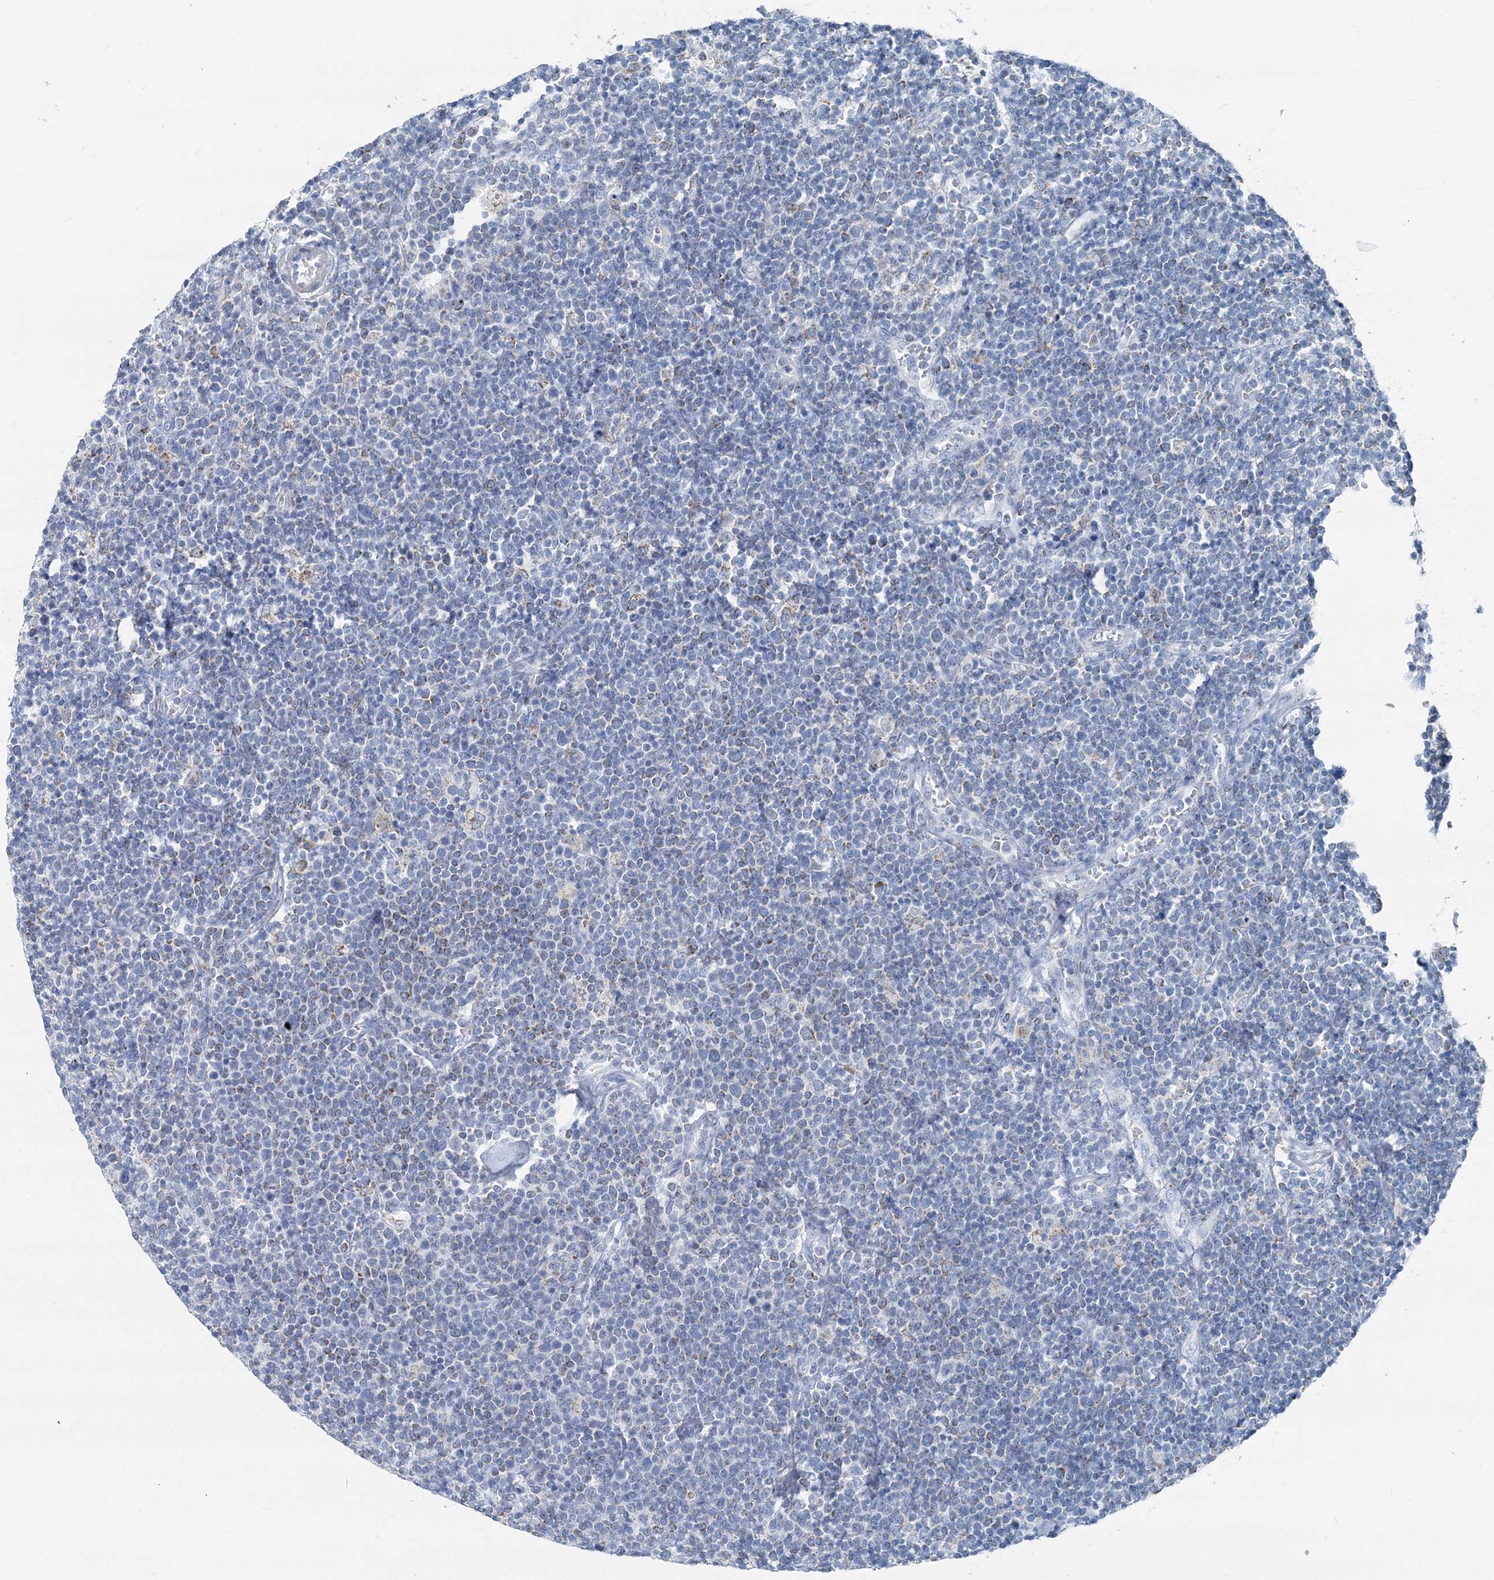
{"staining": {"intensity": "negative", "quantity": "none", "location": "none"}, "tissue": "lymphoma", "cell_type": "Tumor cells", "image_type": "cancer", "snomed": [{"axis": "morphology", "description": "Malignant lymphoma, non-Hodgkin's type, High grade"}, {"axis": "topography", "description": "Lymph node"}], "caption": "A high-resolution photomicrograph shows immunohistochemistry (IHC) staining of high-grade malignant lymphoma, non-Hodgkin's type, which demonstrates no significant positivity in tumor cells.", "gene": "GABARAPL2", "patient": {"sex": "male", "age": 61}}